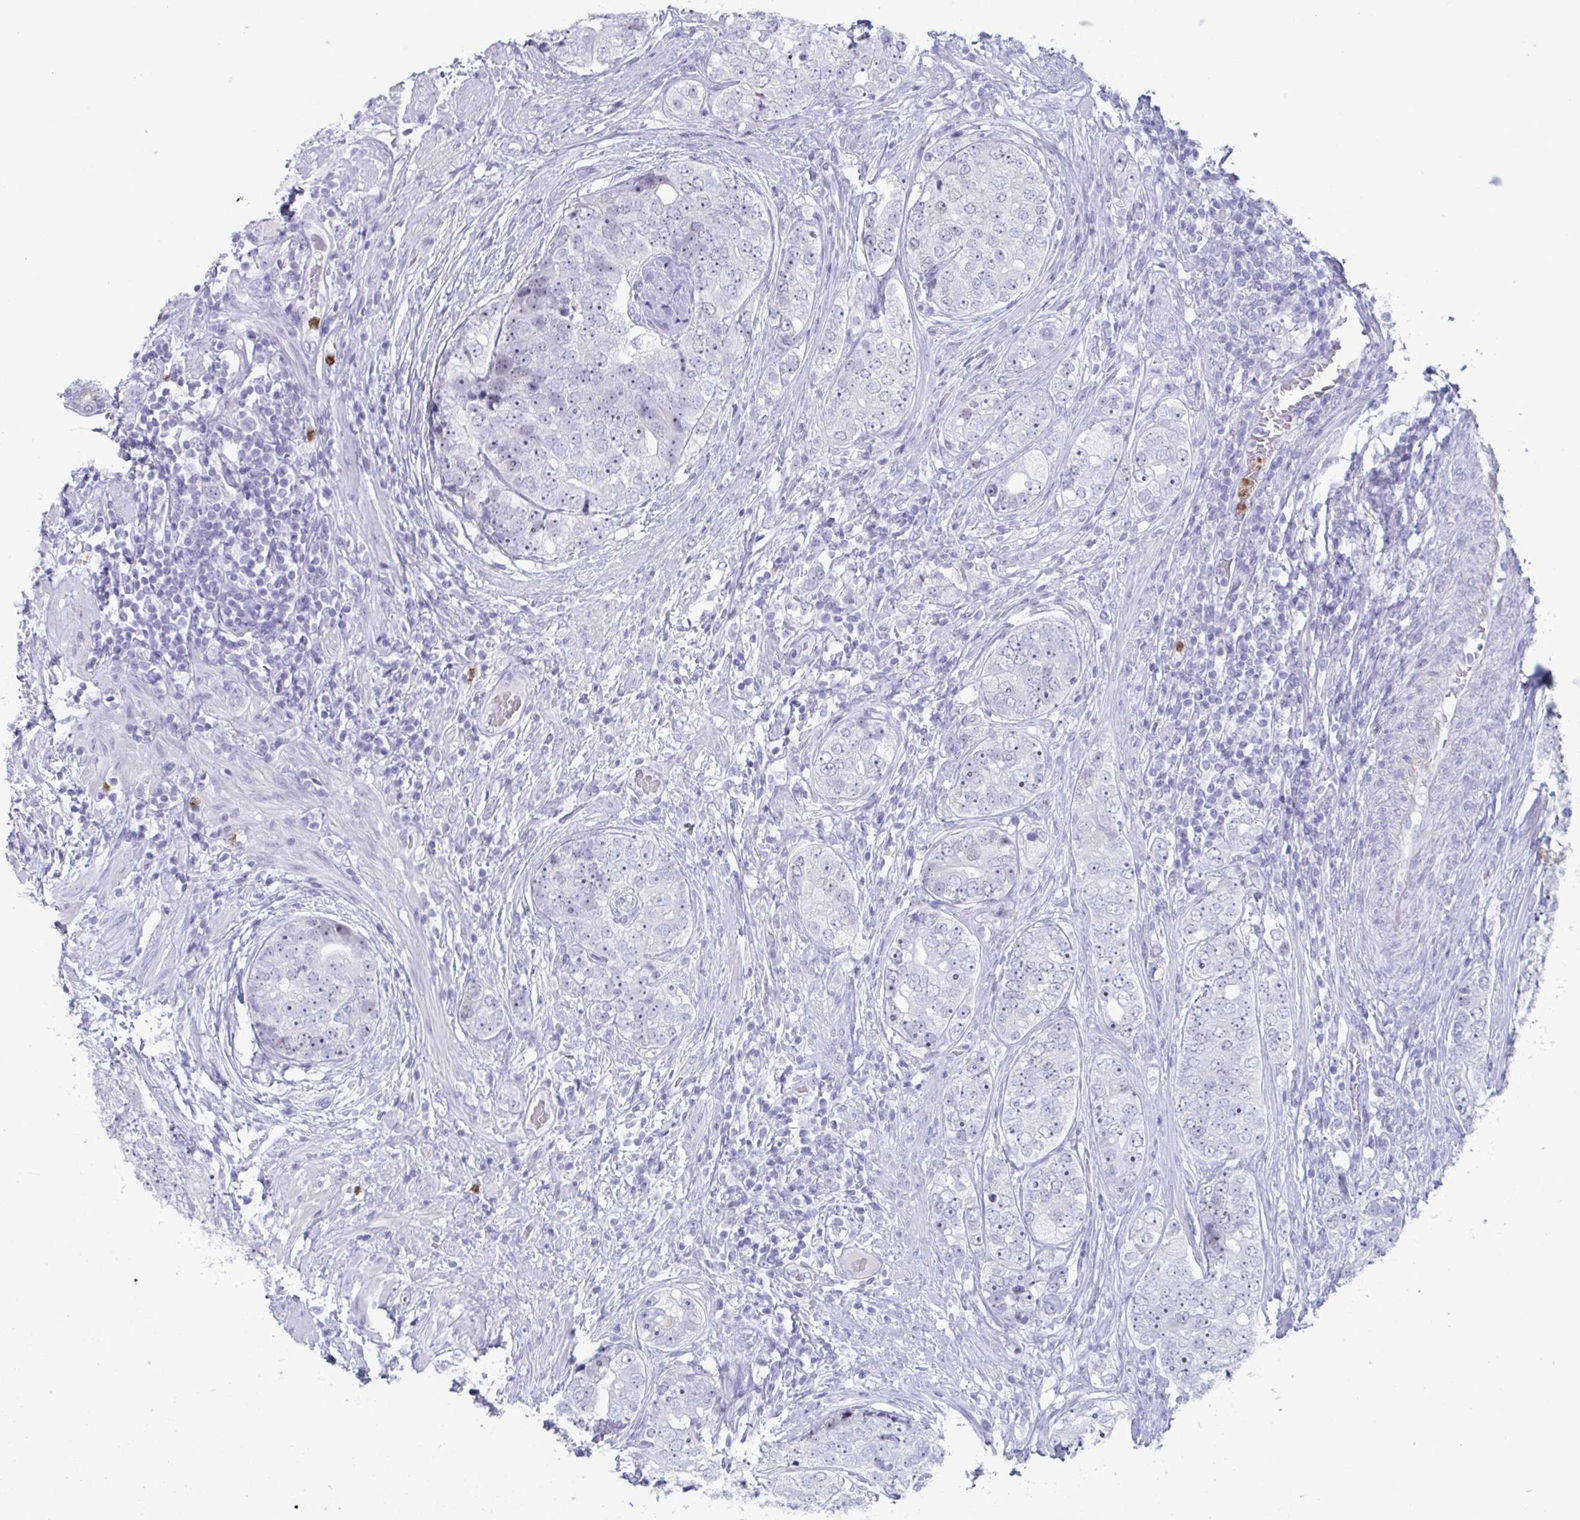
{"staining": {"intensity": "negative", "quantity": "none", "location": "none"}, "tissue": "prostate cancer", "cell_type": "Tumor cells", "image_type": "cancer", "snomed": [{"axis": "morphology", "description": "Adenocarcinoma, High grade"}, {"axis": "topography", "description": "Prostate"}], "caption": "DAB (3,3'-diaminobenzidine) immunohistochemical staining of human prostate cancer reveals no significant expression in tumor cells. (Stains: DAB (3,3'-diaminobenzidine) immunohistochemistry with hematoxylin counter stain, Microscopy: brightfield microscopy at high magnification).", "gene": "CYP4F11", "patient": {"sex": "male", "age": 60}}